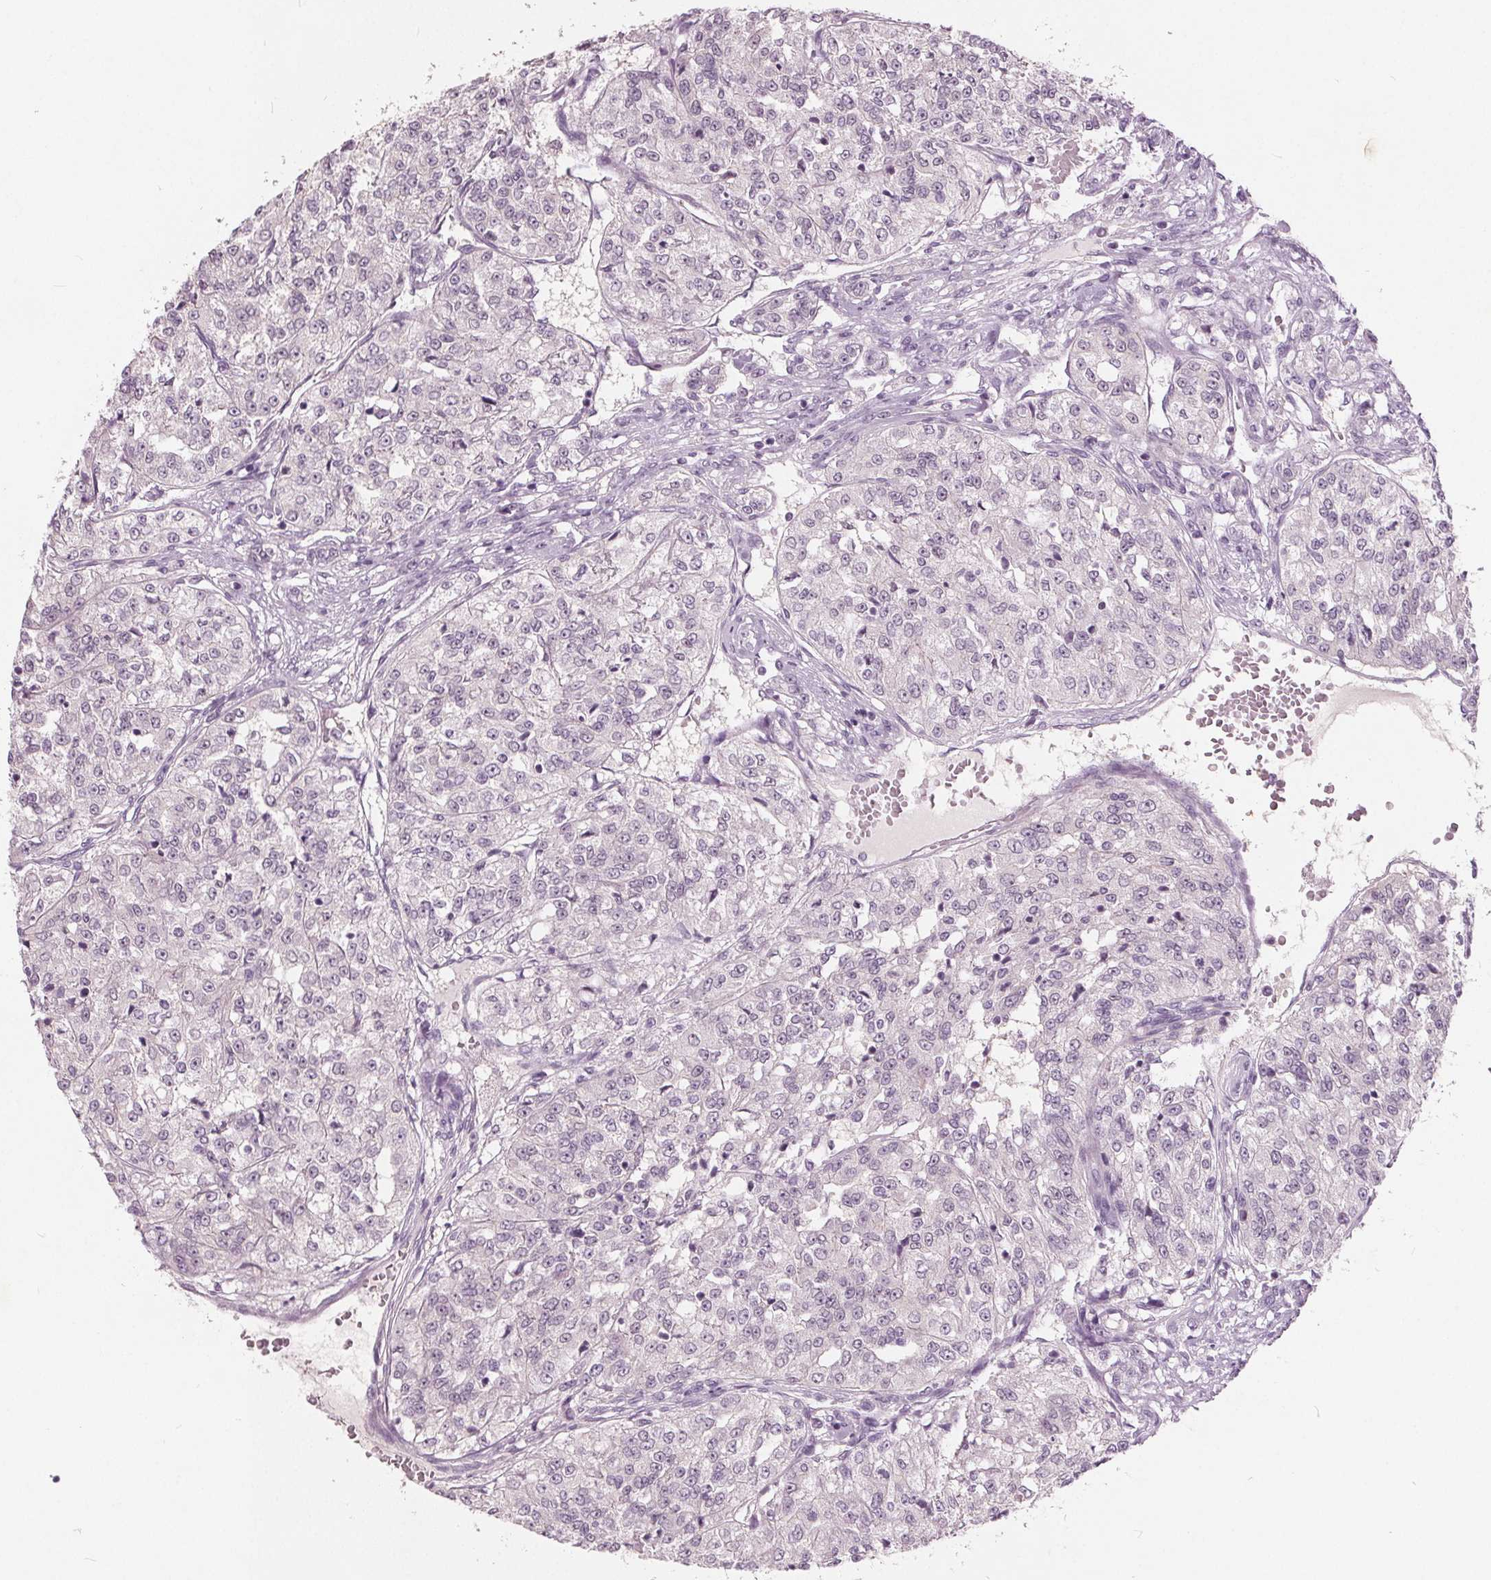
{"staining": {"intensity": "negative", "quantity": "none", "location": "none"}, "tissue": "renal cancer", "cell_type": "Tumor cells", "image_type": "cancer", "snomed": [{"axis": "morphology", "description": "Adenocarcinoma, NOS"}, {"axis": "topography", "description": "Kidney"}], "caption": "Immunohistochemical staining of renal cancer (adenocarcinoma) shows no significant positivity in tumor cells.", "gene": "TKFC", "patient": {"sex": "female", "age": 63}}